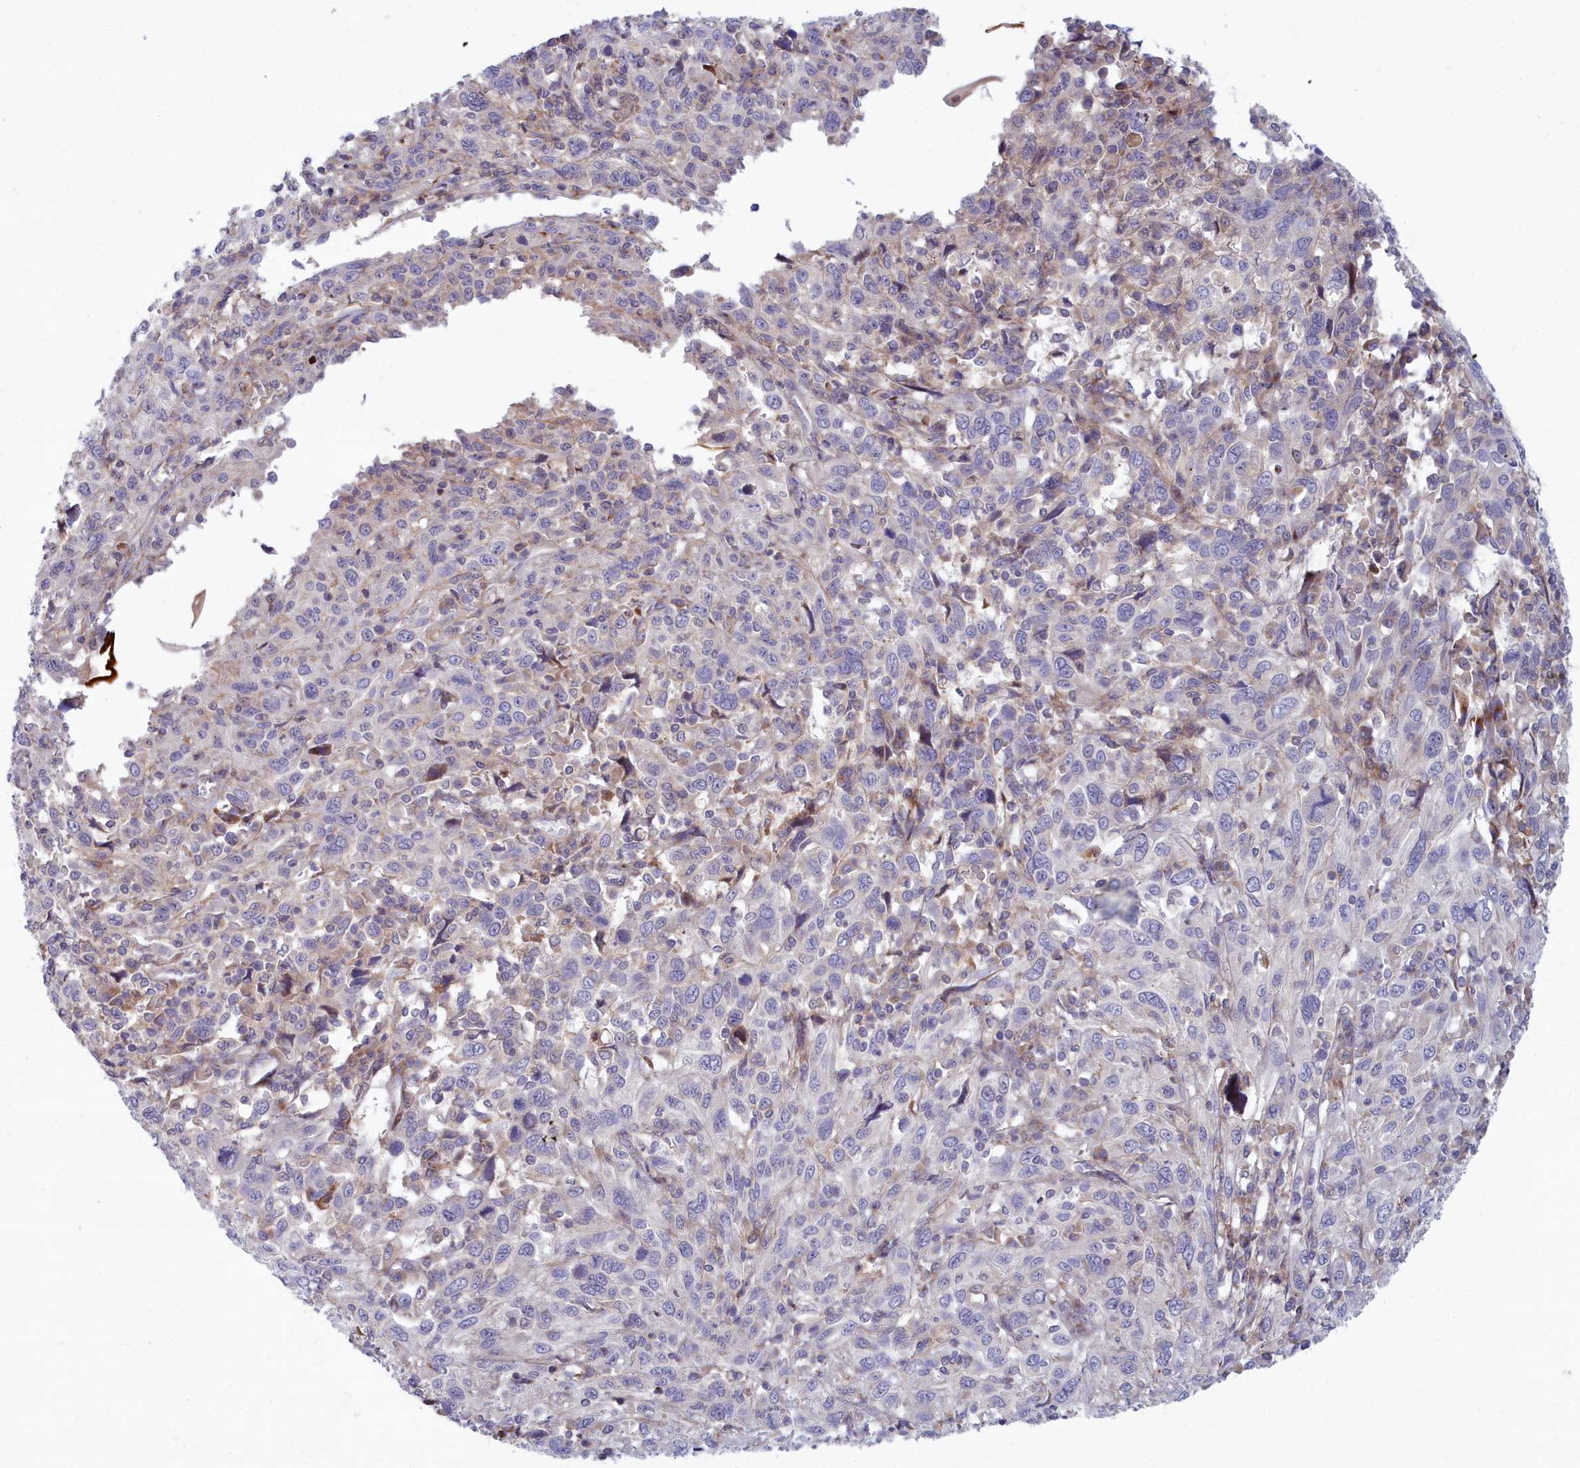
{"staining": {"intensity": "negative", "quantity": "none", "location": "none"}, "tissue": "cervical cancer", "cell_type": "Tumor cells", "image_type": "cancer", "snomed": [{"axis": "morphology", "description": "Squamous cell carcinoma, NOS"}, {"axis": "topography", "description": "Cervix"}], "caption": "There is no significant expression in tumor cells of cervical cancer (squamous cell carcinoma).", "gene": "C15orf40", "patient": {"sex": "female", "age": 46}}